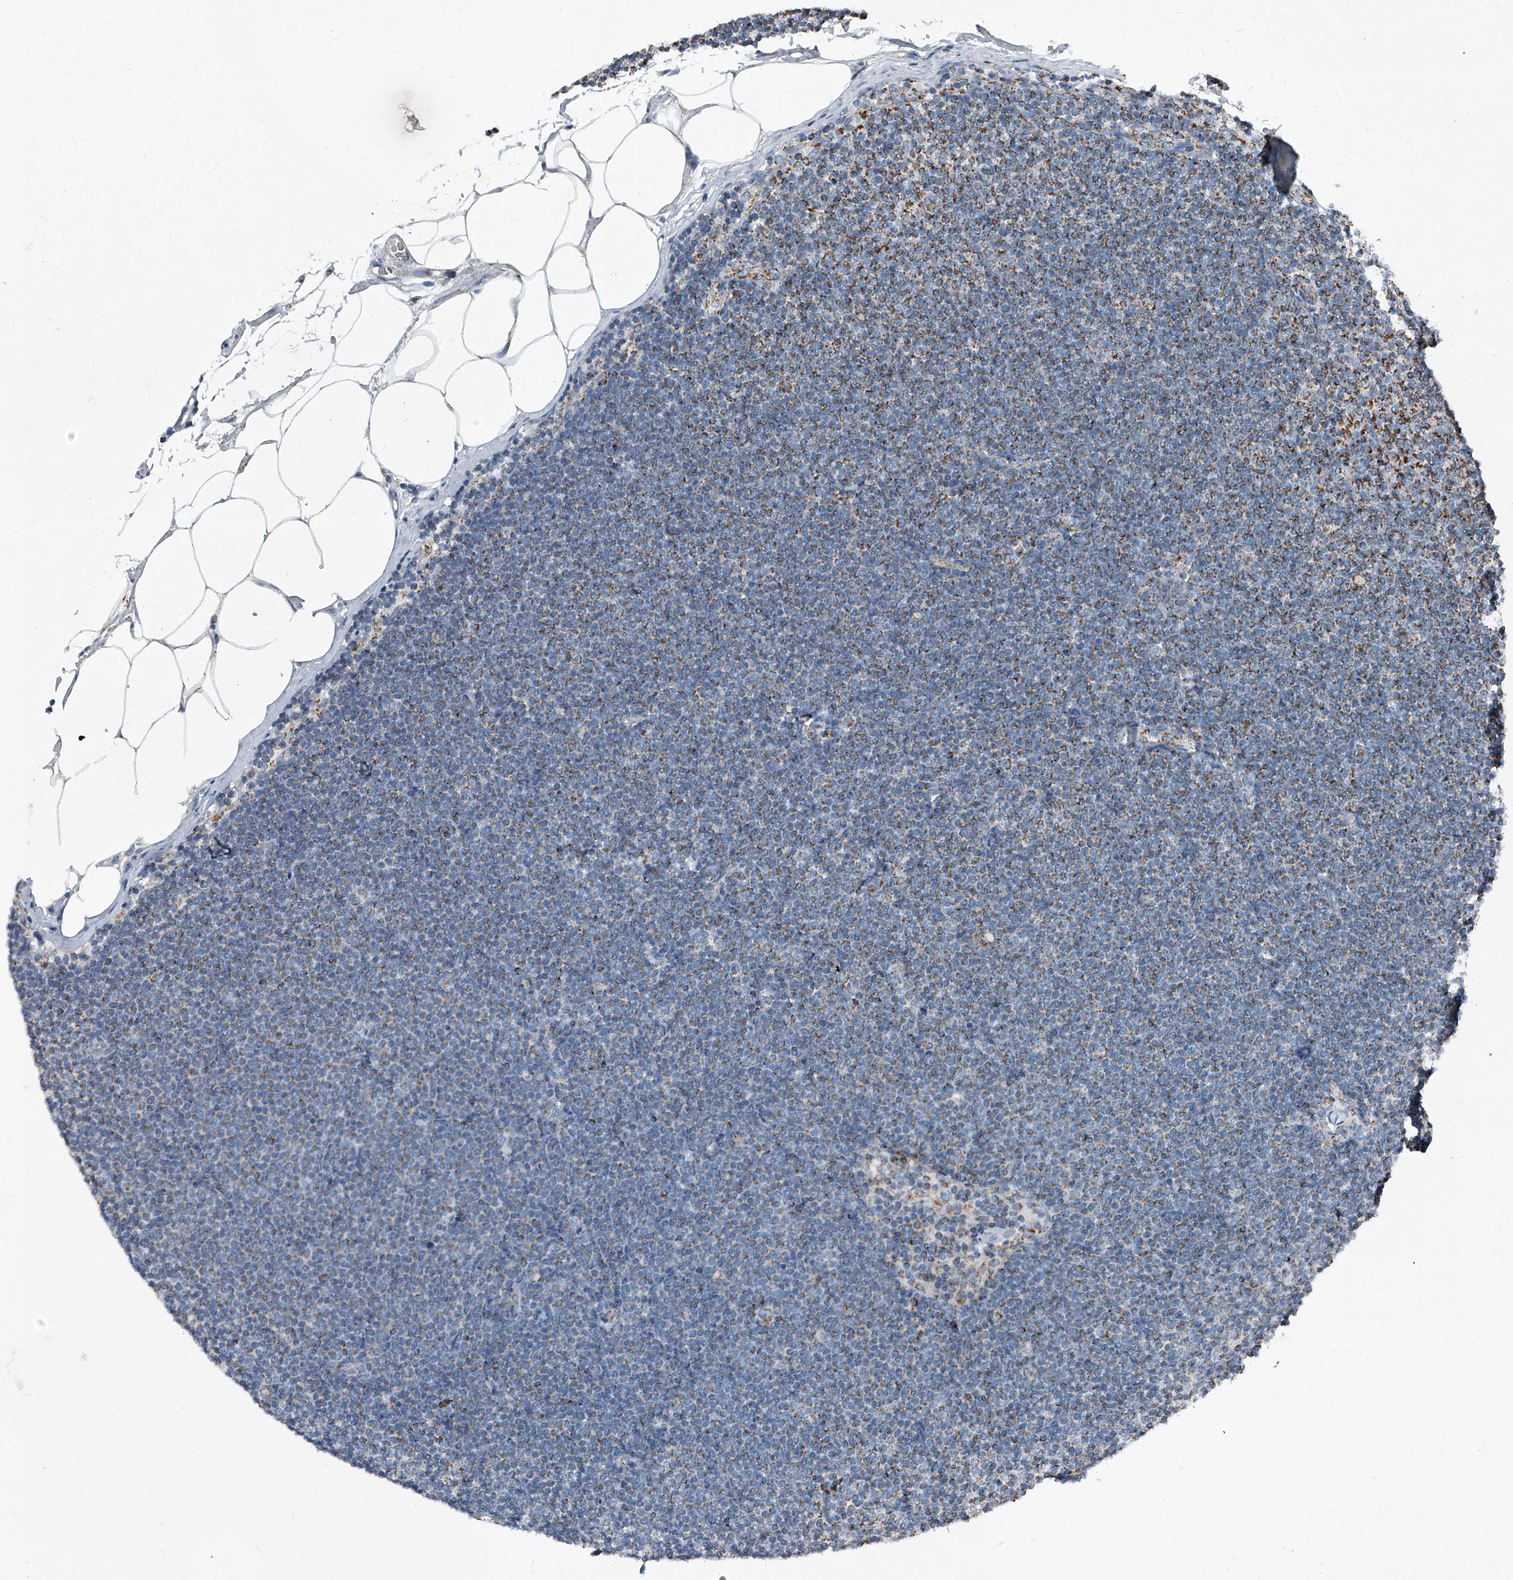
{"staining": {"intensity": "moderate", "quantity": "<25%", "location": "cytoplasmic/membranous"}, "tissue": "lymphoma", "cell_type": "Tumor cells", "image_type": "cancer", "snomed": [{"axis": "morphology", "description": "Malignant lymphoma, non-Hodgkin's type, Low grade"}, {"axis": "topography", "description": "Lymph node"}], "caption": "Immunohistochemistry (IHC) of human malignant lymphoma, non-Hodgkin's type (low-grade) exhibits low levels of moderate cytoplasmic/membranous positivity in approximately <25% of tumor cells.", "gene": "CHRNA7", "patient": {"sex": "female", "age": 53}}